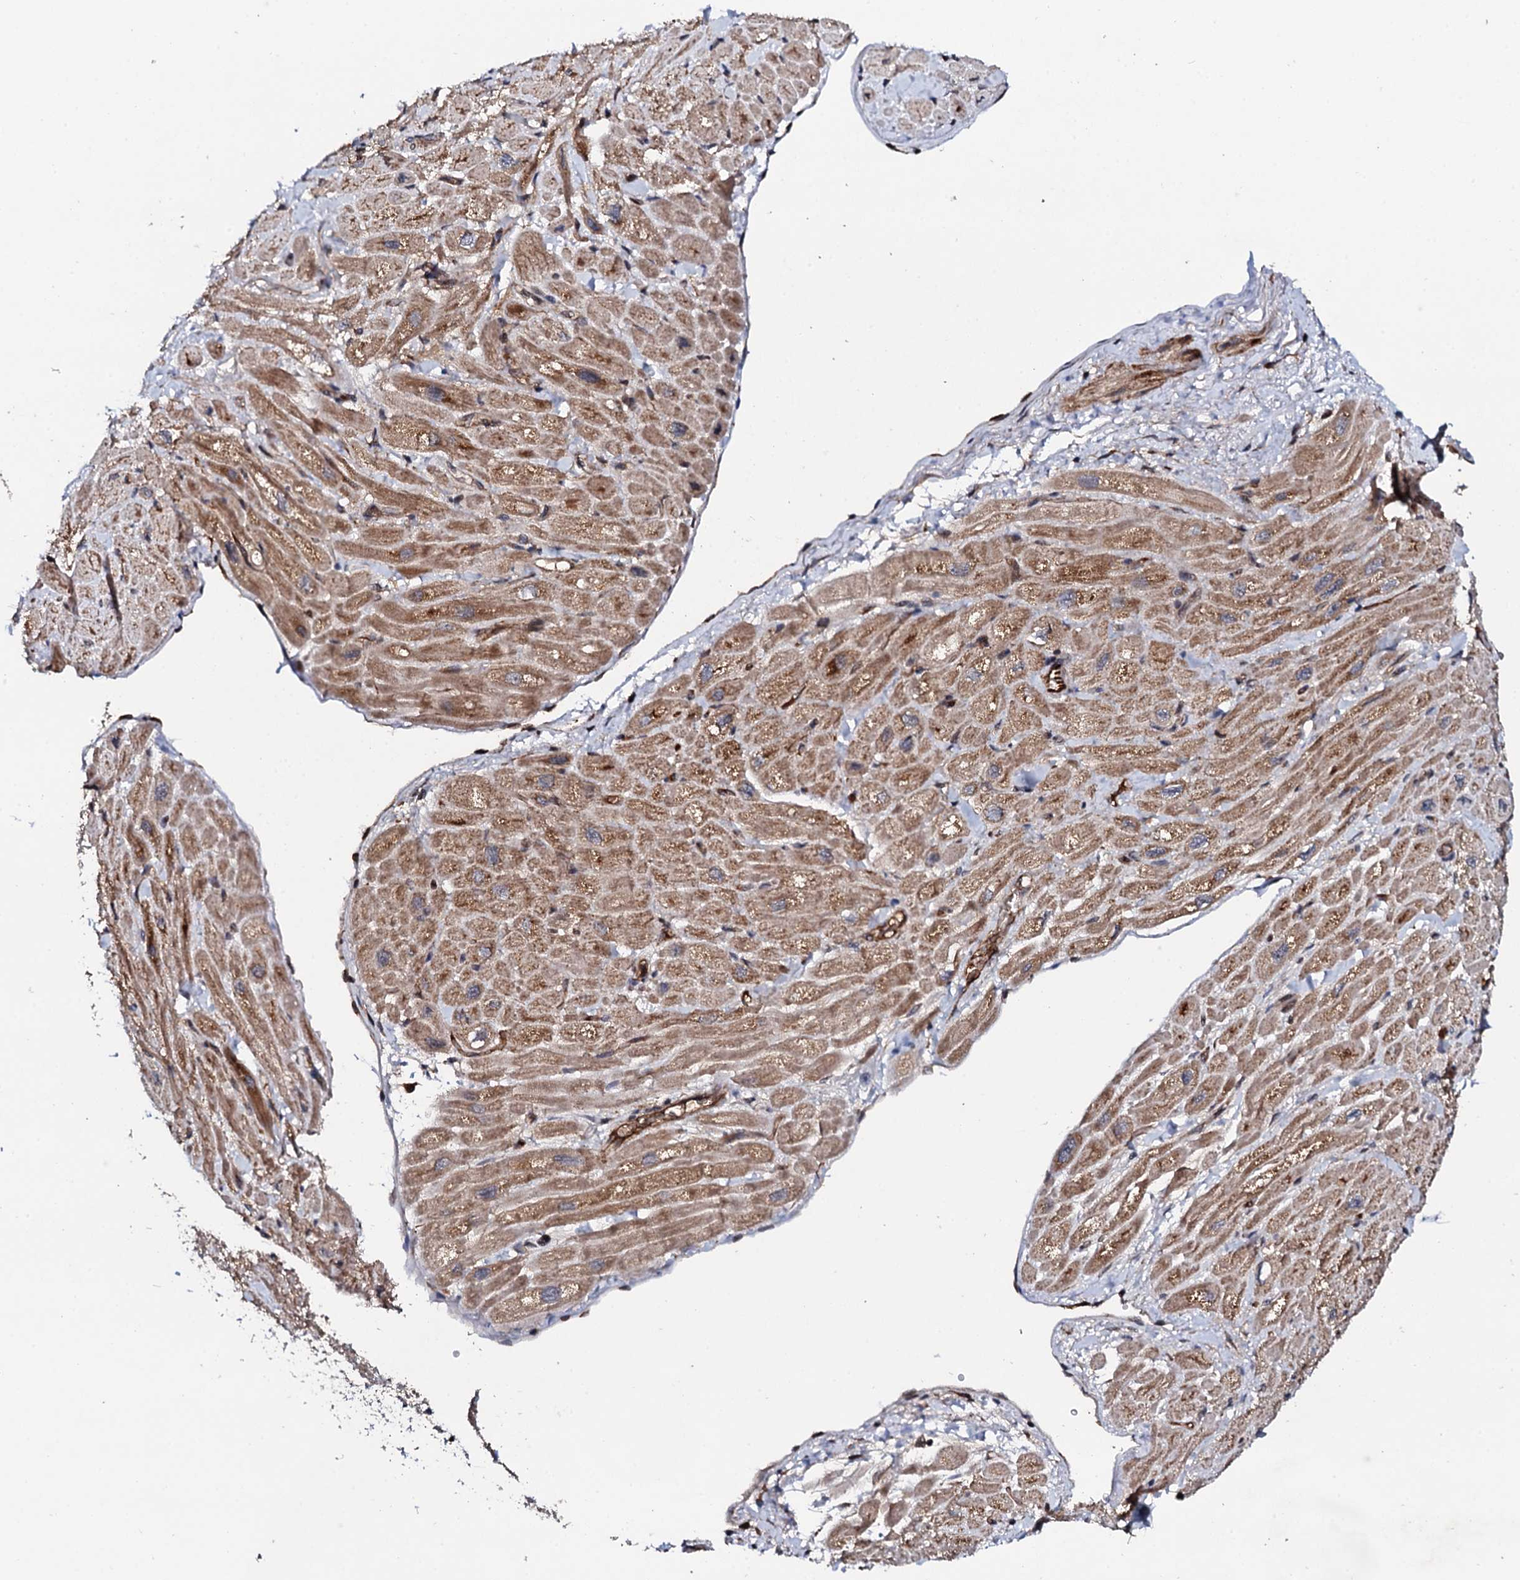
{"staining": {"intensity": "moderate", "quantity": ">75%", "location": "cytoplasmic/membranous"}, "tissue": "heart muscle", "cell_type": "Cardiomyocytes", "image_type": "normal", "snomed": [{"axis": "morphology", "description": "Normal tissue, NOS"}, {"axis": "topography", "description": "Heart"}], "caption": "Protein staining of normal heart muscle demonstrates moderate cytoplasmic/membranous positivity in about >75% of cardiomyocytes.", "gene": "FAM111A", "patient": {"sex": "male", "age": 65}}